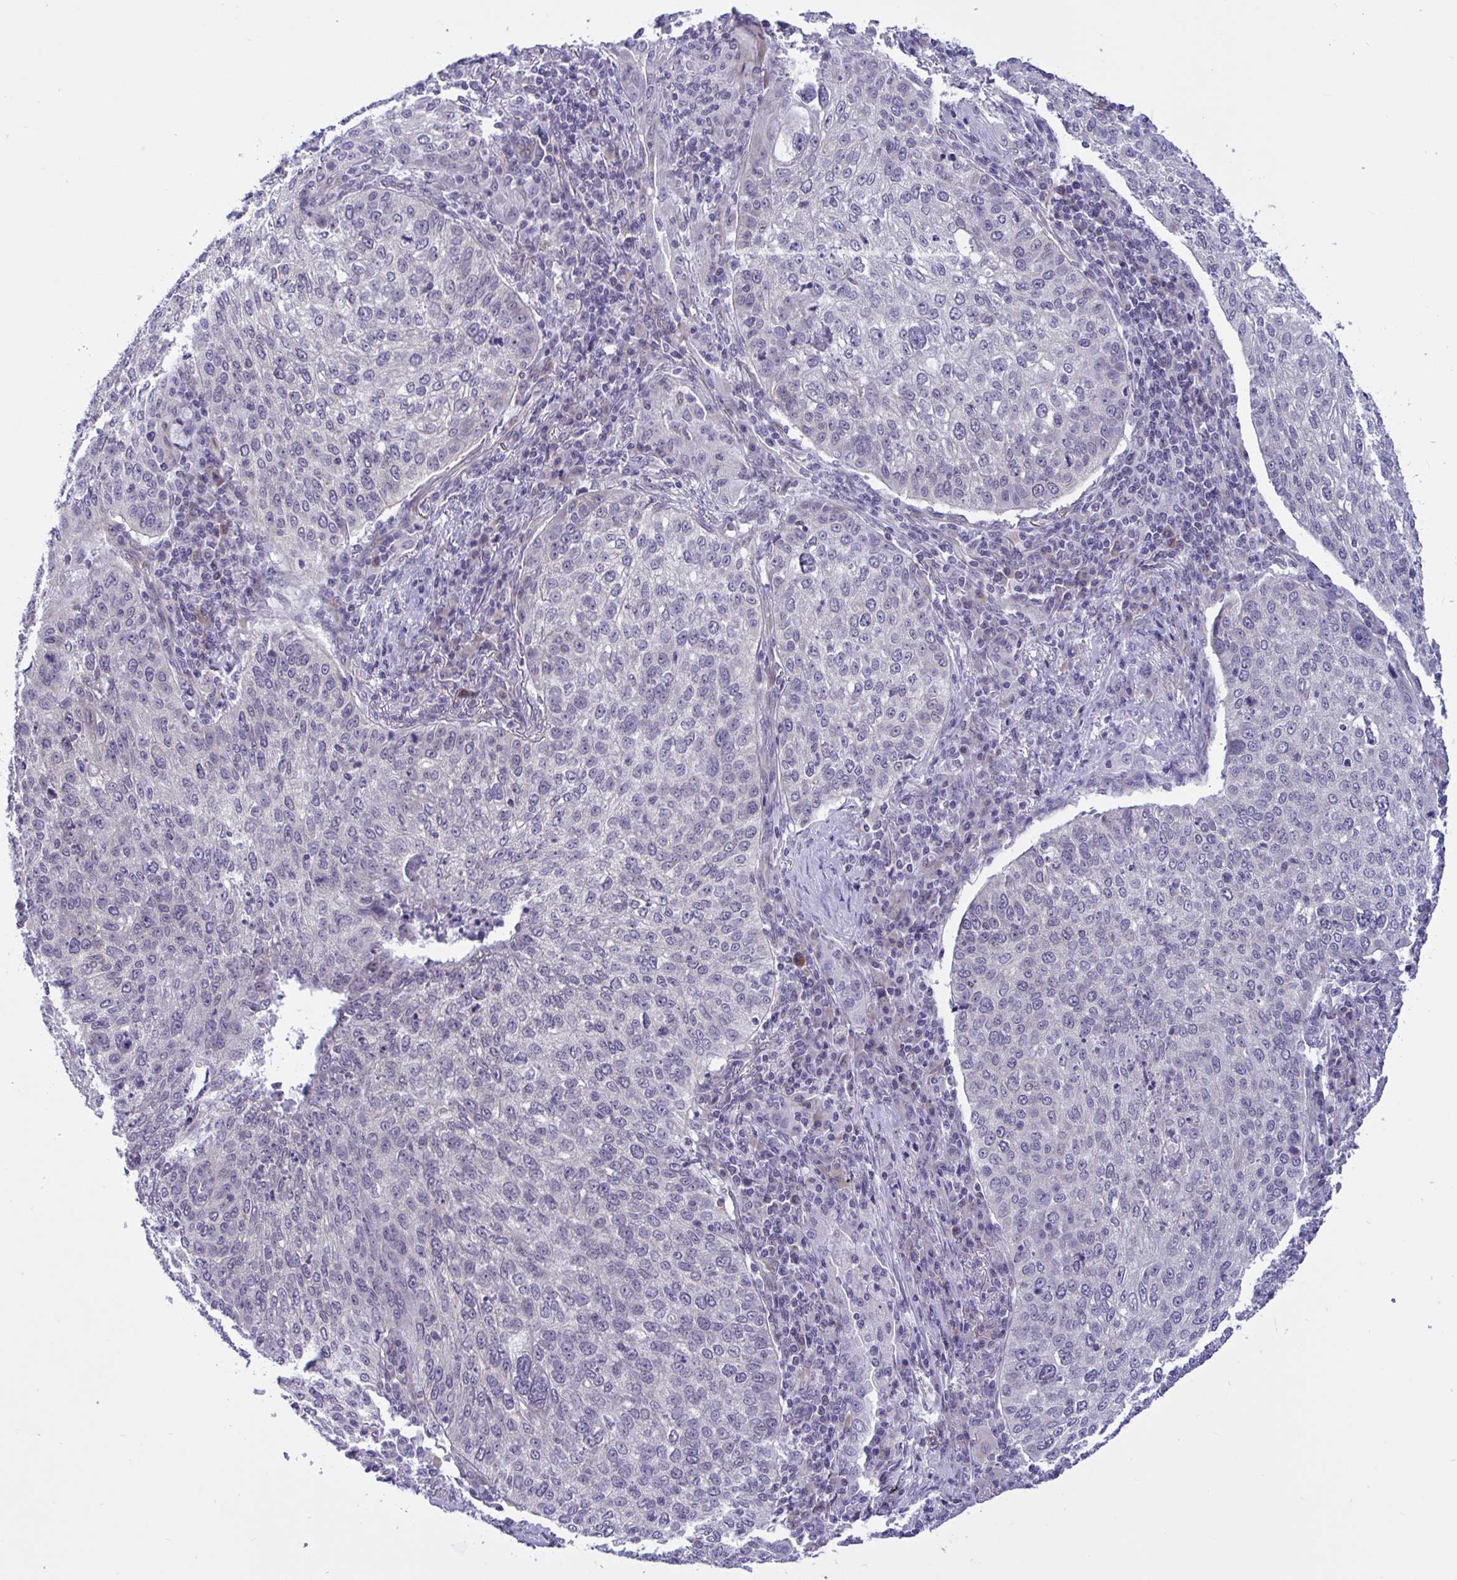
{"staining": {"intensity": "negative", "quantity": "none", "location": "none"}, "tissue": "lung cancer", "cell_type": "Tumor cells", "image_type": "cancer", "snomed": [{"axis": "morphology", "description": "Squamous cell carcinoma, NOS"}, {"axis": "topography", "description": "Lung"}], "caption": "High power microscopy photomicrograph of an immunohistochemistry micrograph of lung cancer, revealing no significant staining in tumor cells. Brightfield microscopy of IHC stained with DAB (brown) and hematoxylin (blue), captured at high magnification.", "gene": "CAMLG", "patient": {"sex": "male", "age": 63}}